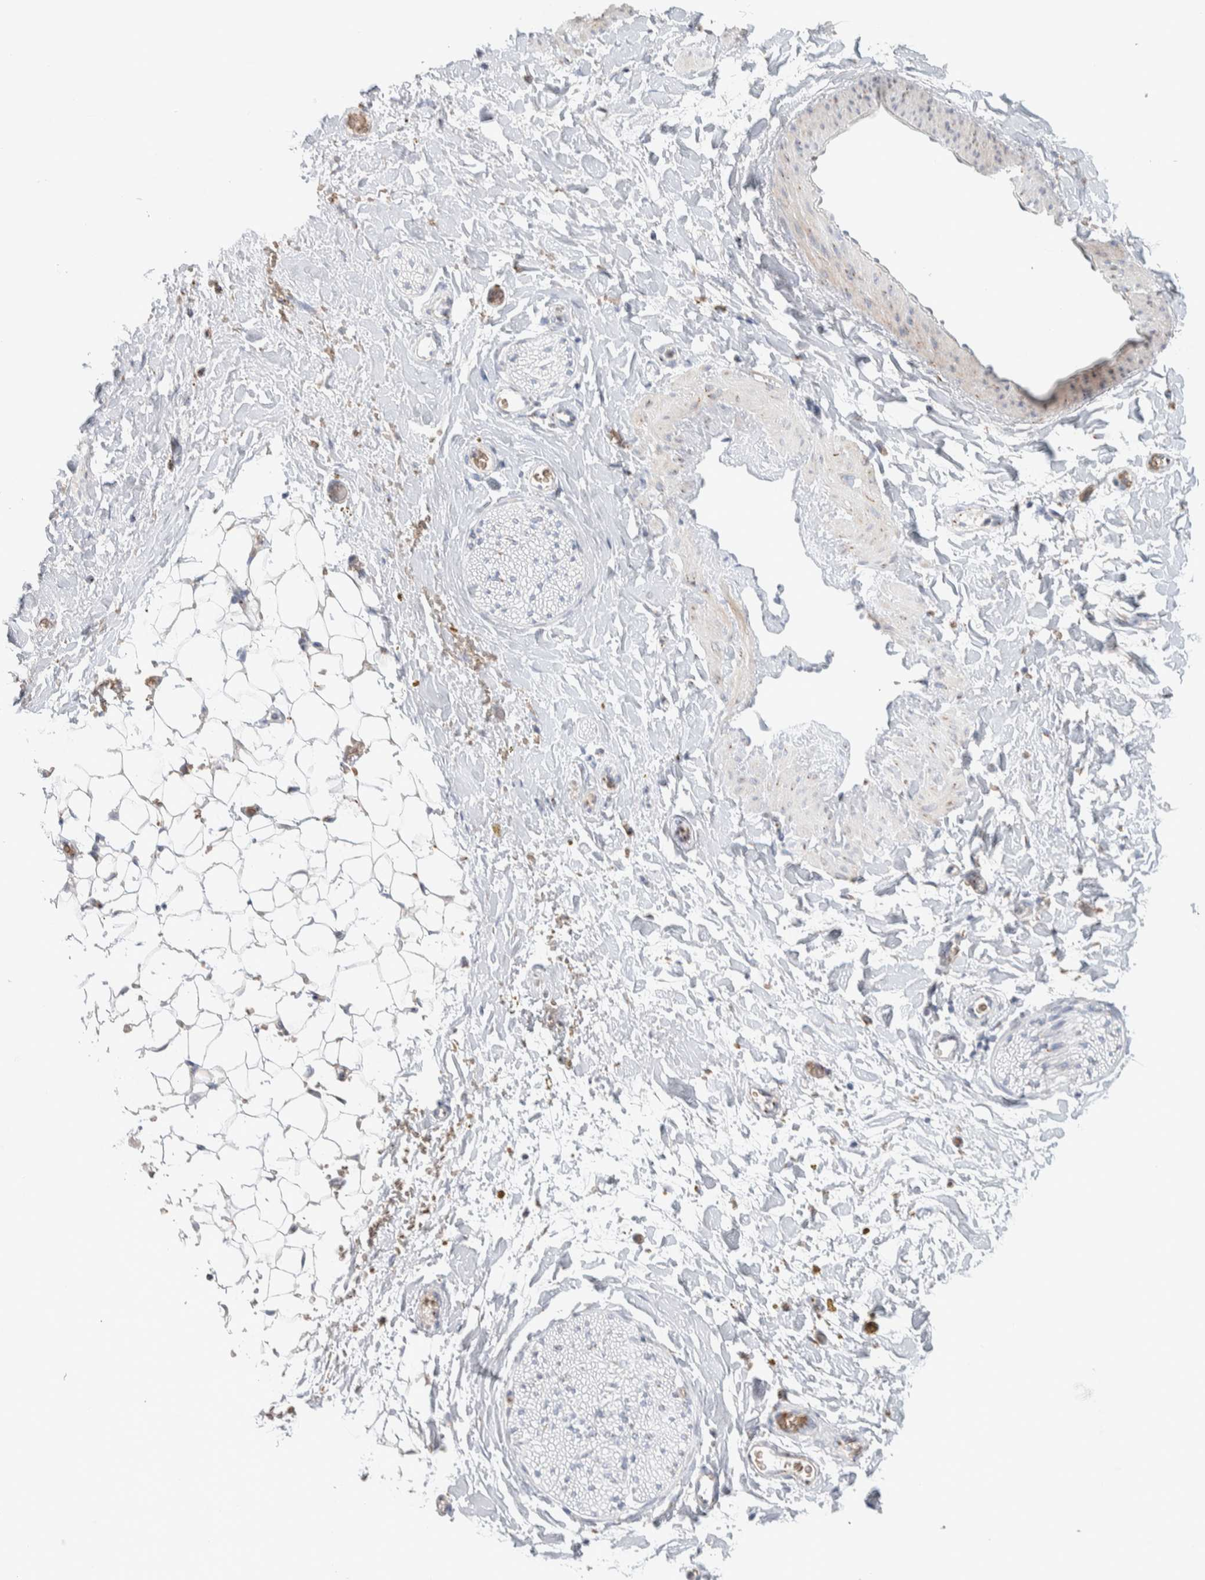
{"staining": {"intensity": "negative", "quantity": "none", "location": "none"}, "tissue": "adipose tissue", "cell_type": "Adipocytes", "image_type": "normal", "snomed": [{"axis": "morphology", "description": "Normal tissue, NOS"}, {"axis": "topography", "description": "Kidney"}, {"axis": "topography", "description": "Peripheral nerve tissue"}], "caption": "This image is of unremarkable adipose tissue stained with immunohistochemistry (IHC) to label a protein in brown with the nuclei are counter-stained blue. There is no positivity in adipocytes.", "gene": "SLC38A10", "patient": {"sex": "male", "age": 7}}